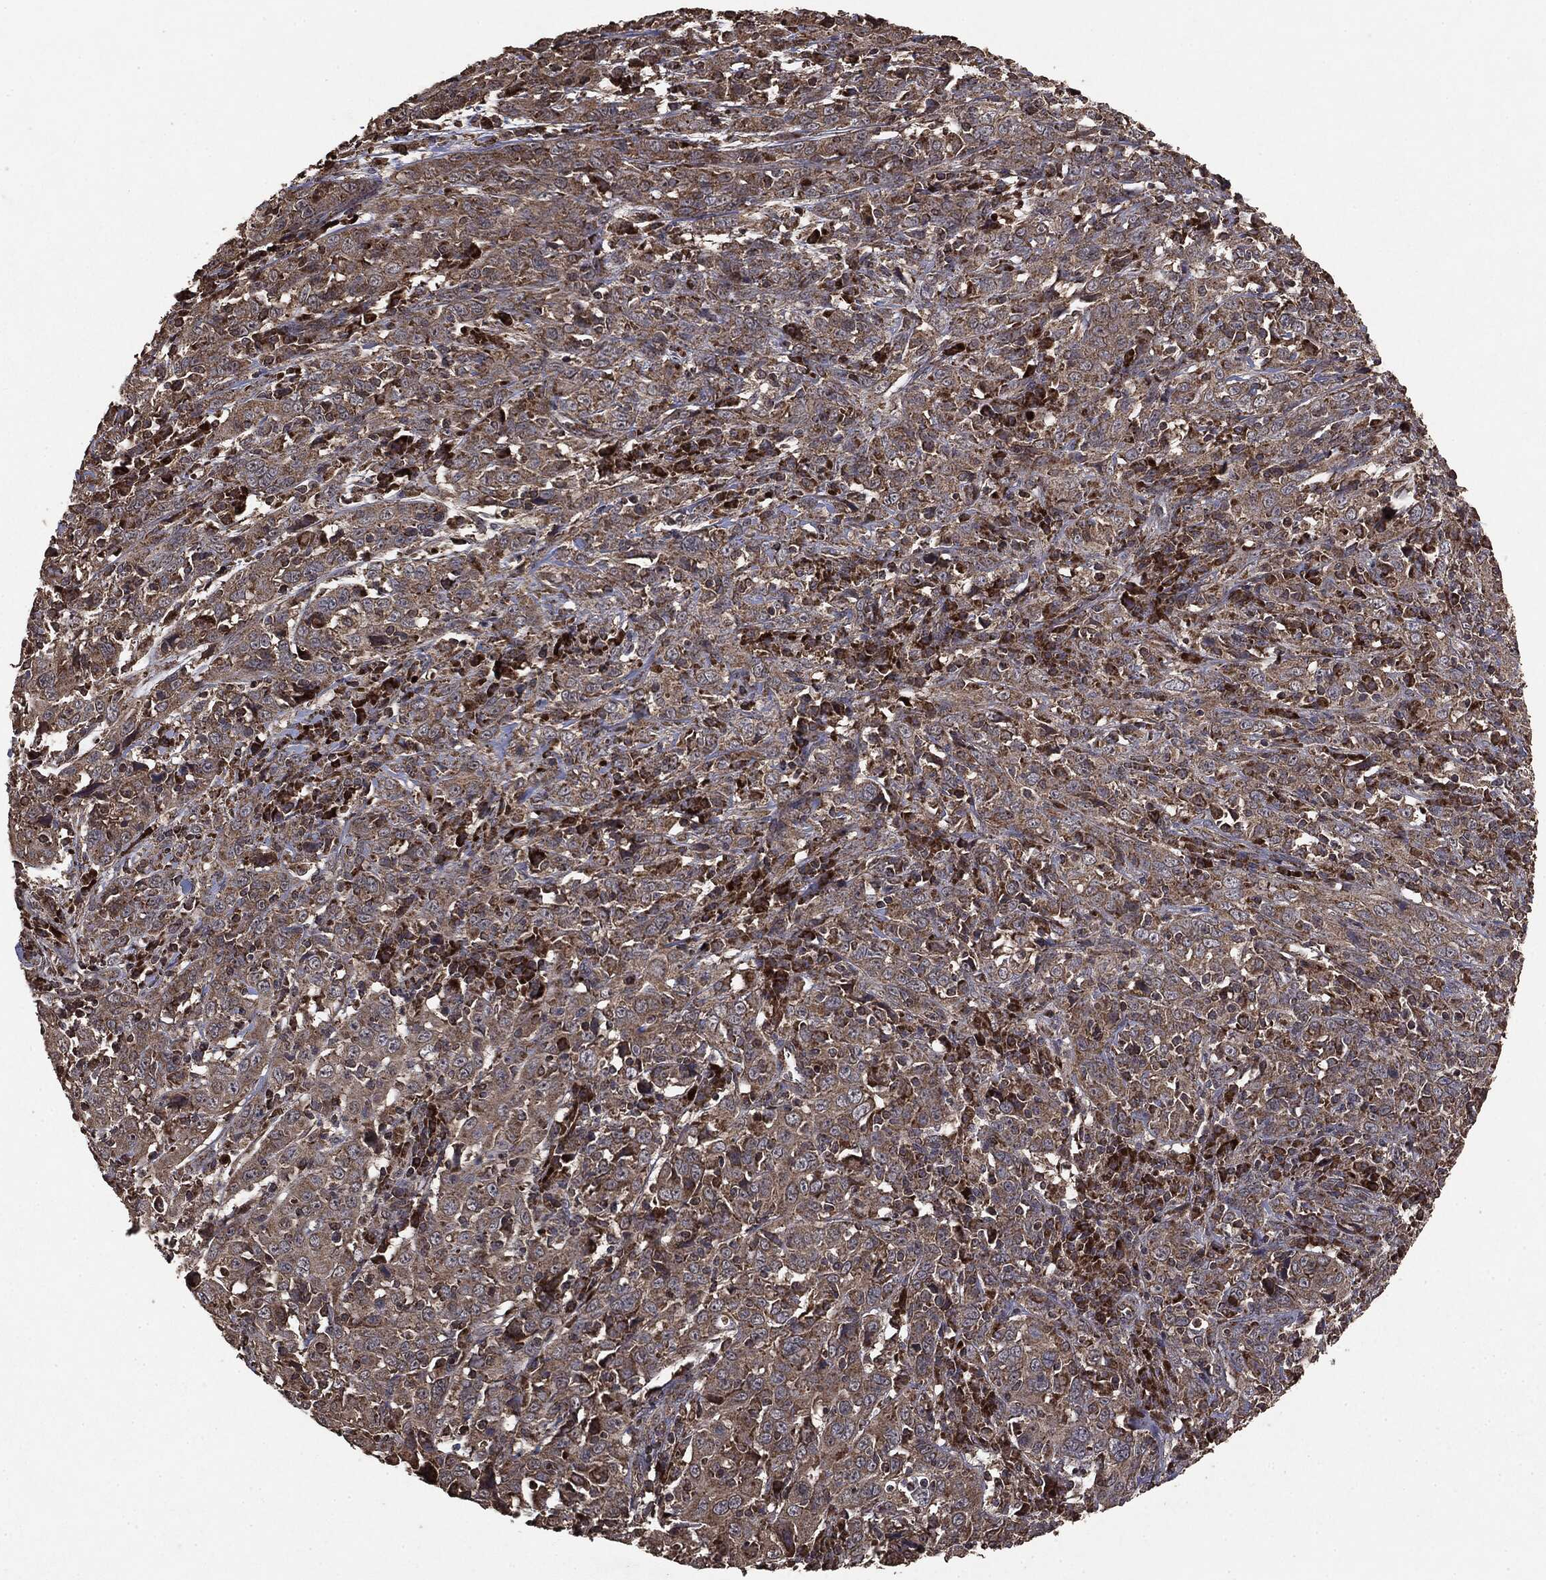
{"staining": {"intensity": "weak", "quantity": ">75%", "location": "cytoplasmic/membranous"}, "tissue": "cervical cancer", "cell_type": "Tumor cells", "image_type": "cancer", "snomed": [{"axis": "morphology", "description": "Squamous cell carcinoma, NOS"}, {"axis": "topography", "description": "Cervix"}], "caption": "Immunohistochemistry of human squamous cell carcinoma (cervical) reveals low levels of weak cytoplasmic/membranous expression in approximately >75% of tumor cells.", "gene": "MTOR", "patient": {"sex": "female", "age": 46}}